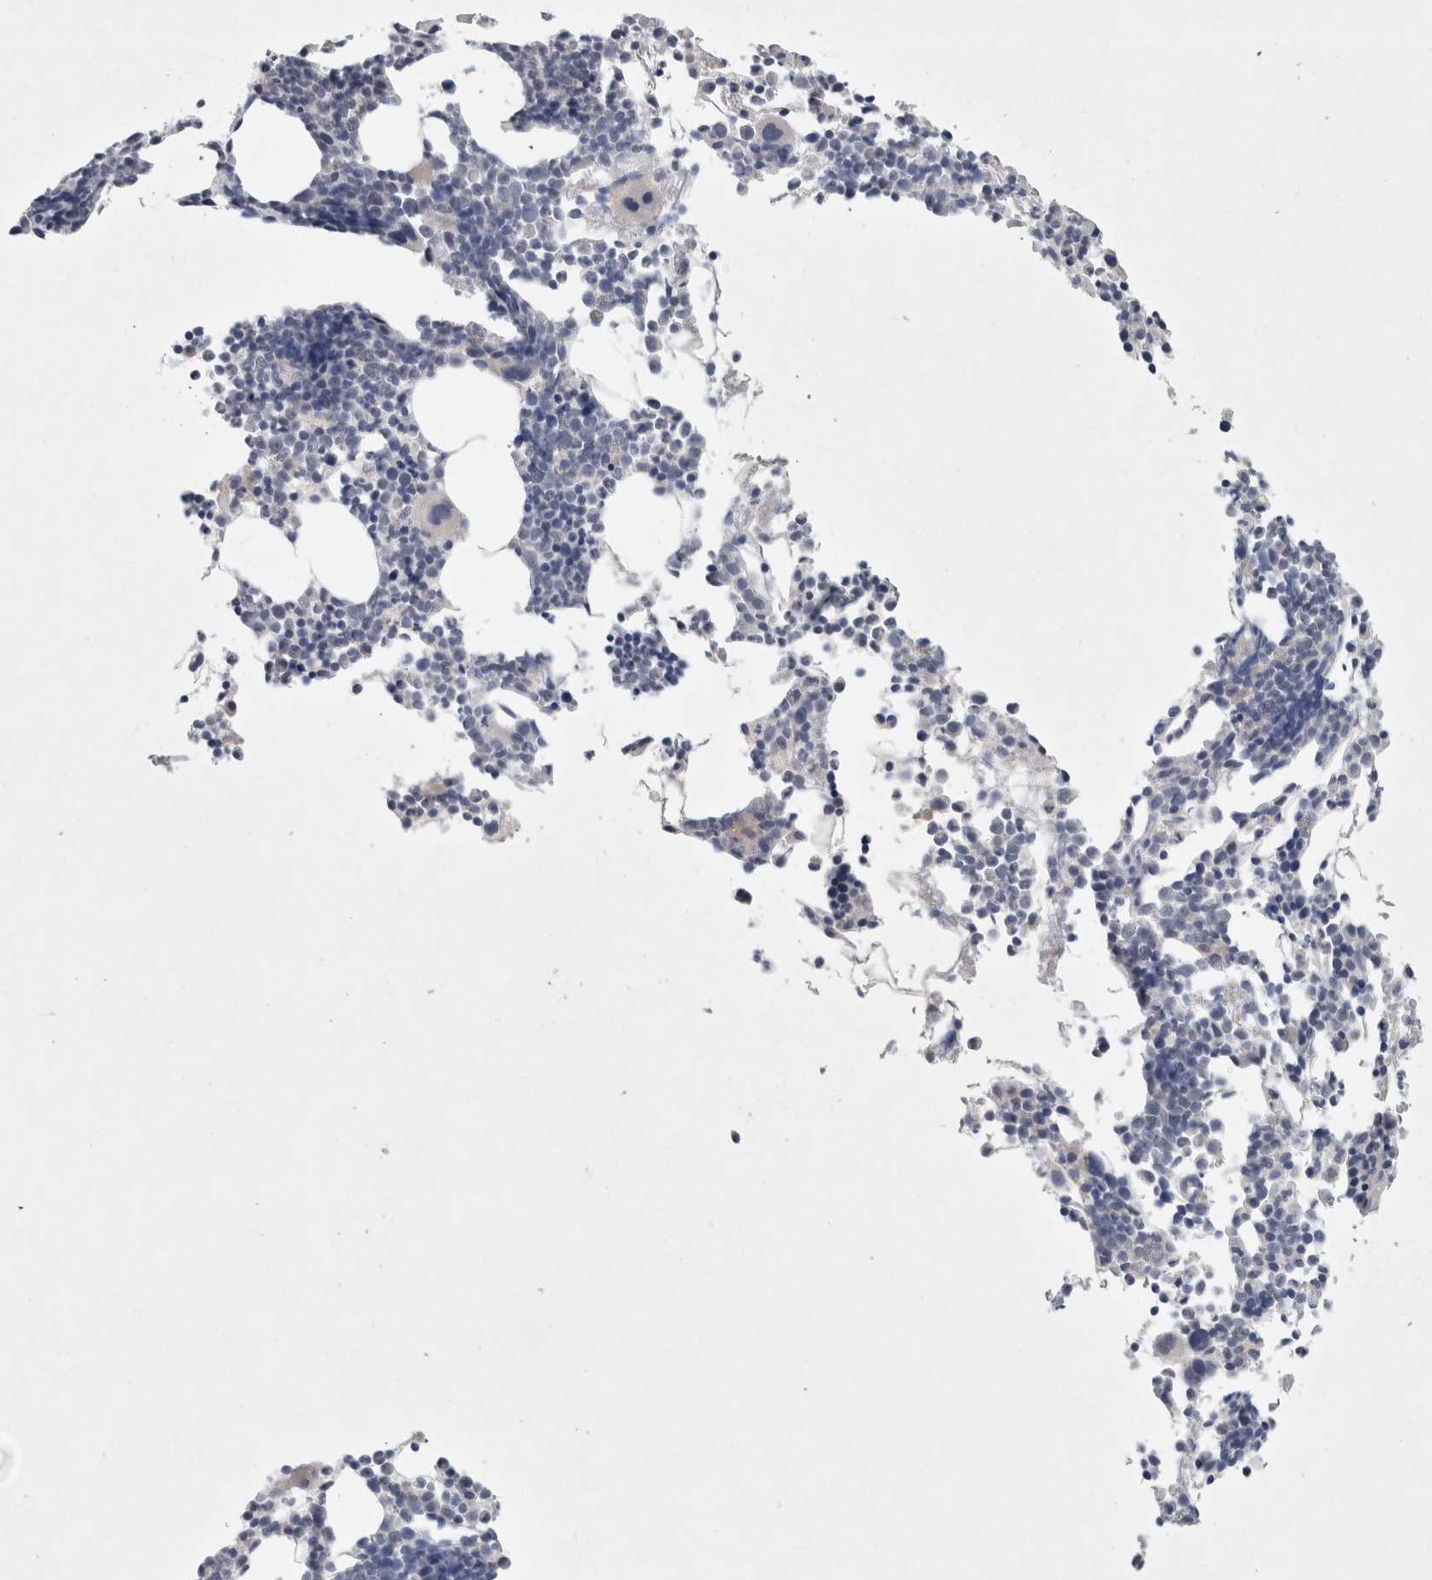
{"staining": {"intensity": "negative", "quantity": "none", "location": "none"}, "tissue": "bone marrow", "cell_type": "Hematopoietic cells", "image_type": "normal", "snomed": [{"axis": "morphology", "description": "Normal tissue, NOS"}, {"axis": "morphology", "description": "Inflammation, NOS"}, {"axis": "topography", "description": "Bone marrow"}], "caption": "Hematopoietic cells show no significant expression in benign bone marrow. (Brightfield microscopy of DAB immunohistochemistry at high magnification).", "gene": "NIPA1", "patient": {"sex": "male", "age": 68}}